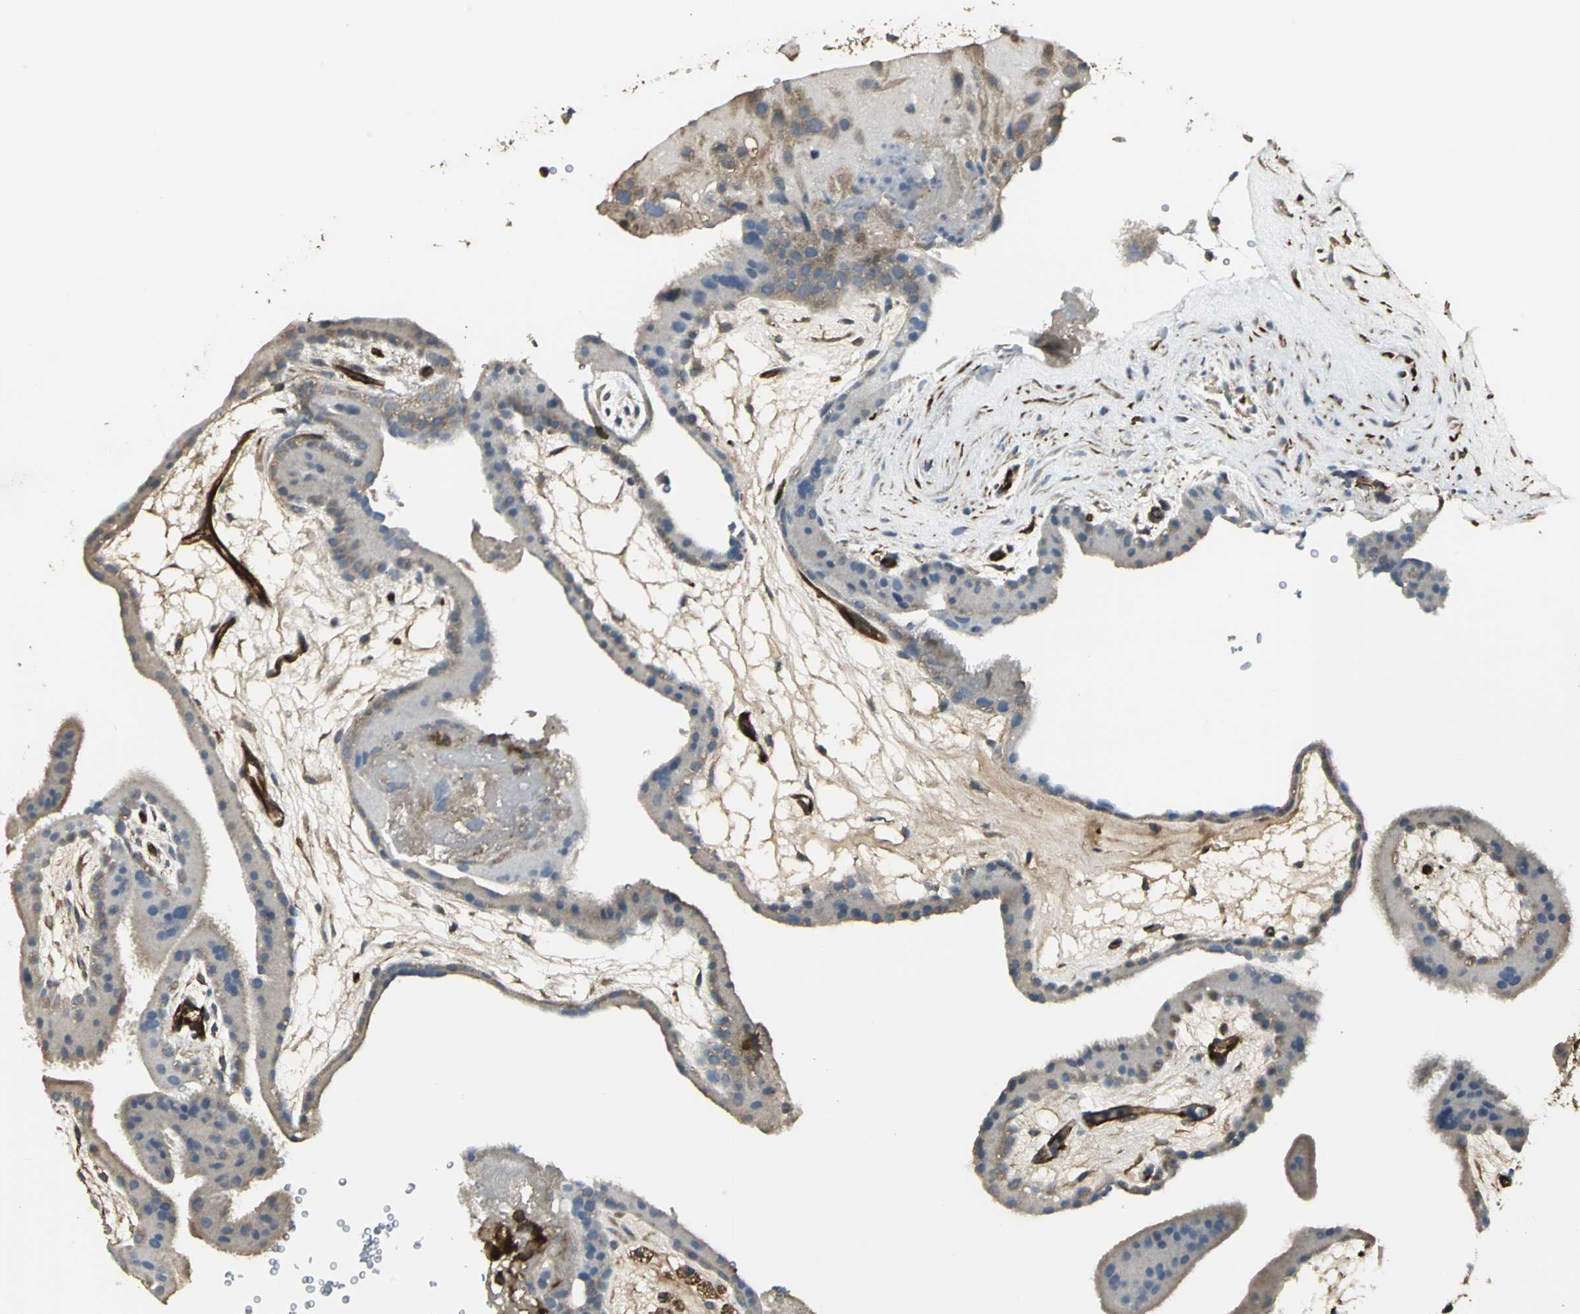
{"staining": {"intensity": "moderate", "quantity": ">75%", "location": "cytoplasmic/membranous"}, "tissue": "placenta", "cell_type": "Decidual cells", "image_type": "normal", "snomed": [{"axis": "morphology", "description": "Normal tissue, NOS"}, {"axis": "topography", "description": "Placenta"}], "caption": "This image reveals benign placenta stained with immunohistochemistry (IHC) to label a protein in brown. The cytoplasmic/membranous of decidual cells show moderate positivity for the protein. Nuclei are counter-stained blue.", "gene": "PRXL2B", "patient": {"sex": "female", "age": 19}}